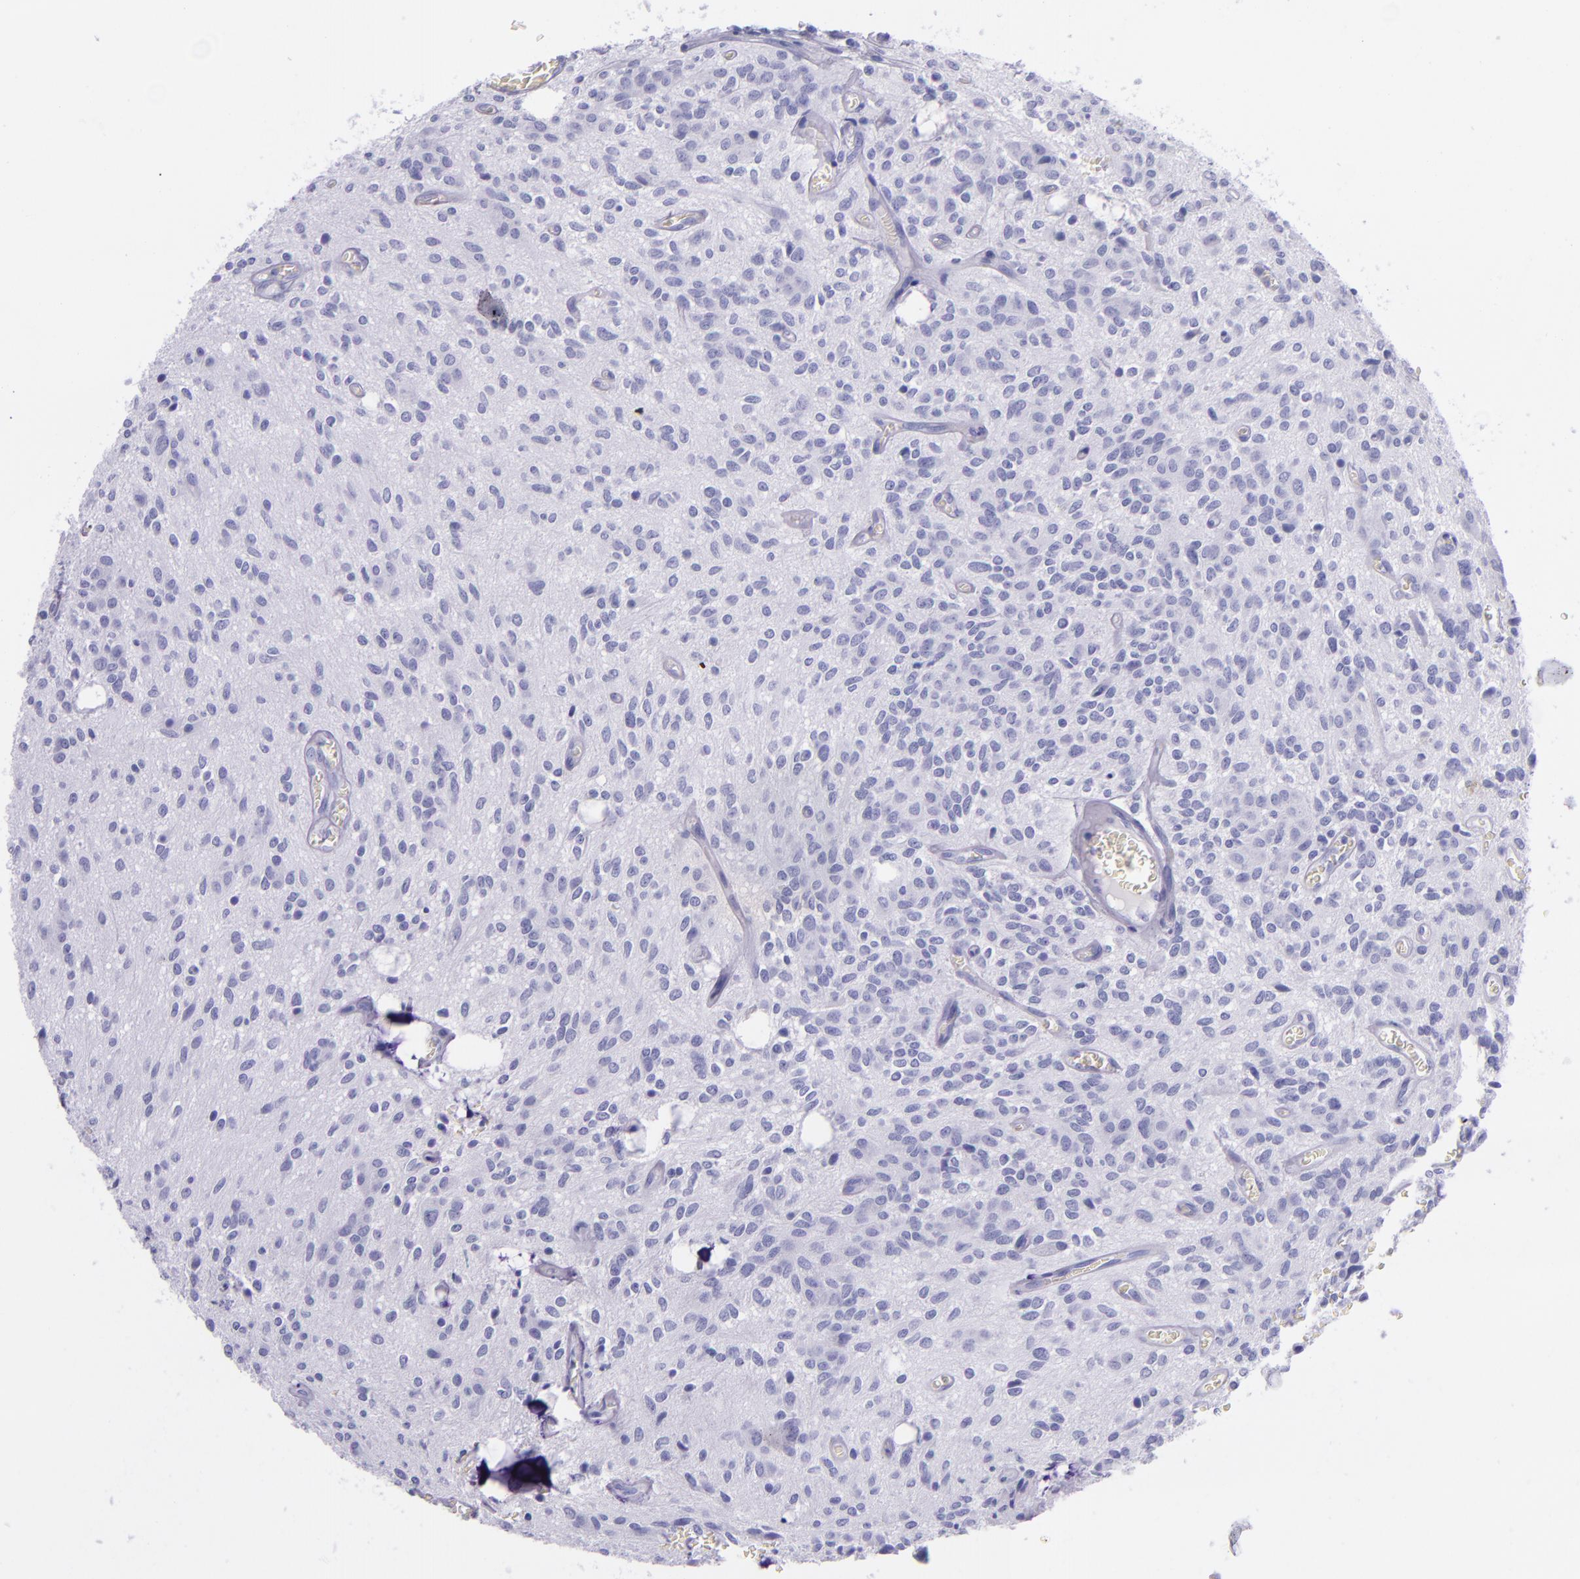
{"staining": {"intensity": "negative", "quantity": "none", "location": "none"}, "tissue": "glioma", "cell_type": "Tumor cells", "image_type": "cancer", "snomed": [{"axis": "morphology", "description": "Glioma, malignant, Low grade"}, {"axis": "topography", "description": "Brain"}], "caption": "A high-resolution image shows immunohistochemistry (IHC) staining of malignant glioma (low-grade), which demonstrates no significant expression in tumor cells.", "gene": "SLPI", "patient": {"sex": "female", "age": 15}}